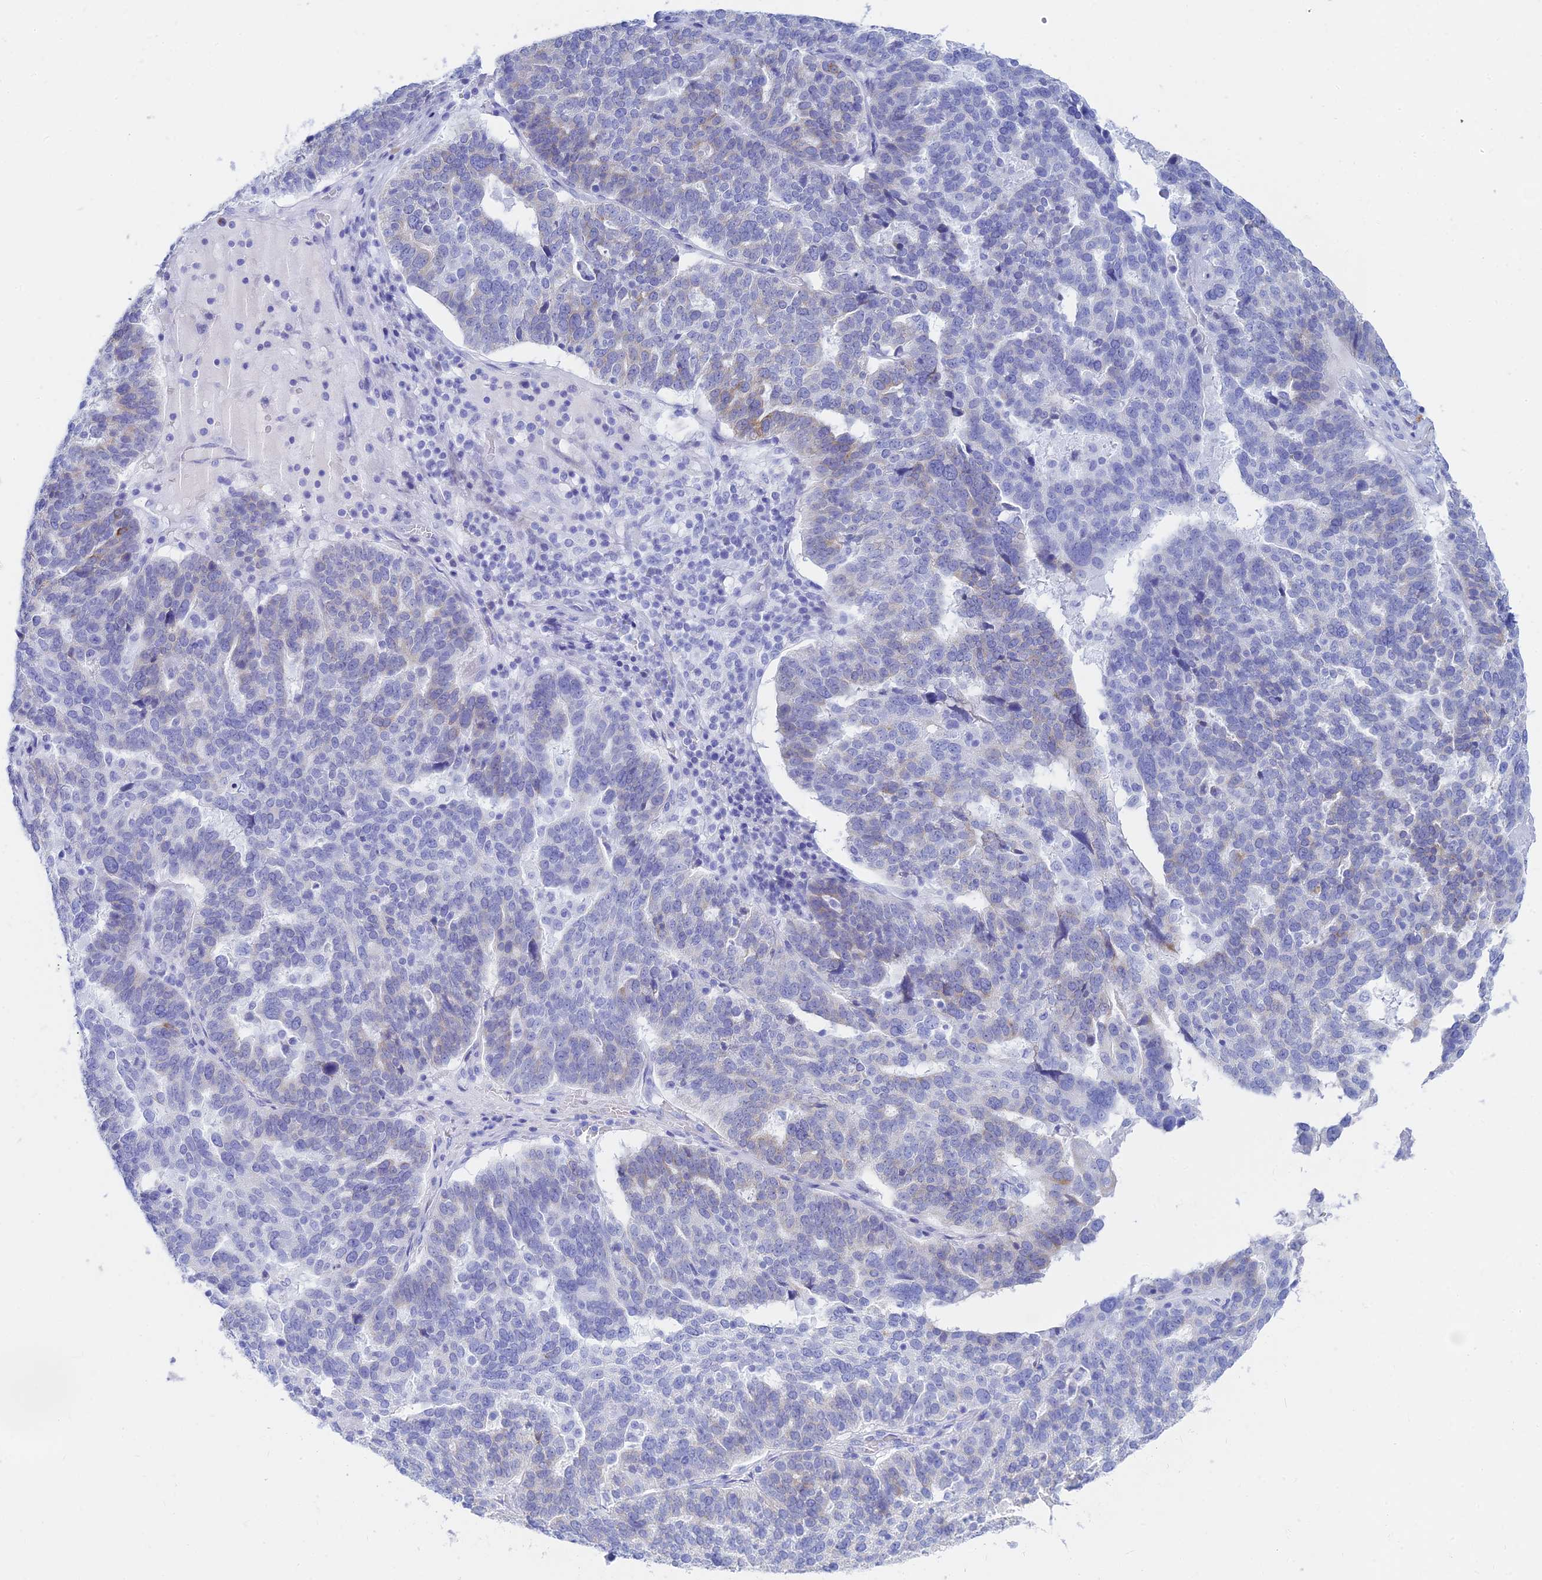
{"staining": {"intensity": "negative", "quantity": "none", "location": "none"}, "tissue": "ovarian cancer", "cell_type": "Tumor cells", "image_type": "cancer", "snomed": [{"axis": "morphology", "description": "Cystadenocarcinoma, serous, NOS"}, {"axis": "topography", "description": "Ovary"}], "caption": "The image shows no significant expression in tumor cells of ovarian cancer (serous cystadenocarcinoma).", "gene": "CEP152", "patient": {"sex": "female", "age": 59}}